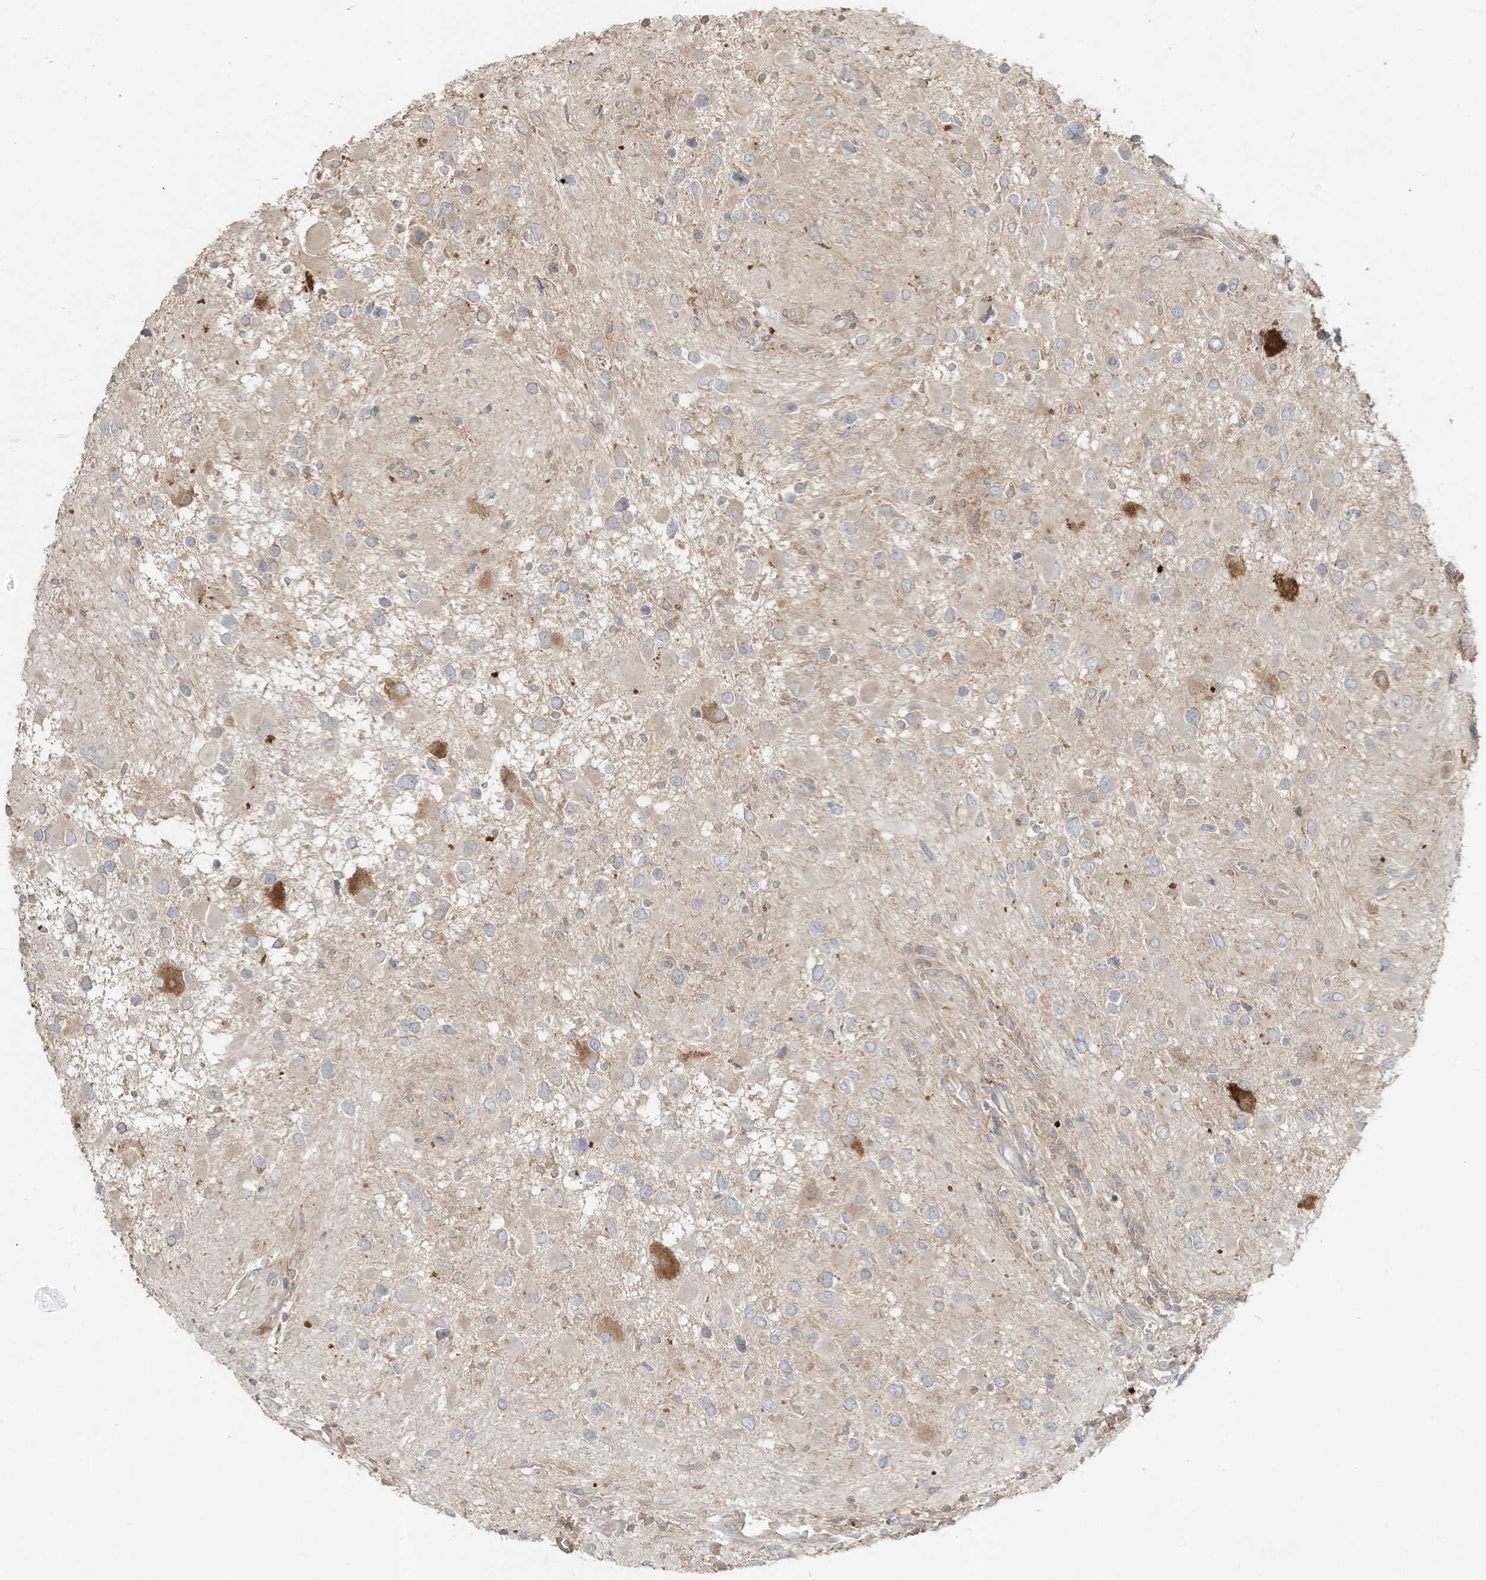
{"staining": {"intensity": "negative", "quantity": "none", "location": "none"}, "tissue": "glioma", "cell_type": "Tumor cells", "image_type": "cancer", "snomed": [{"axis": "morphology", "description": "Glioma, malignant, High grade"}, {"axis": "topography", "description": "Brain"}], "caption": "The photomicrograph exhibits no staining of tumor cells in malignant high-grade glioma.", "gene": "LDAH", "patient": {"sex": "male", "age": 53}}